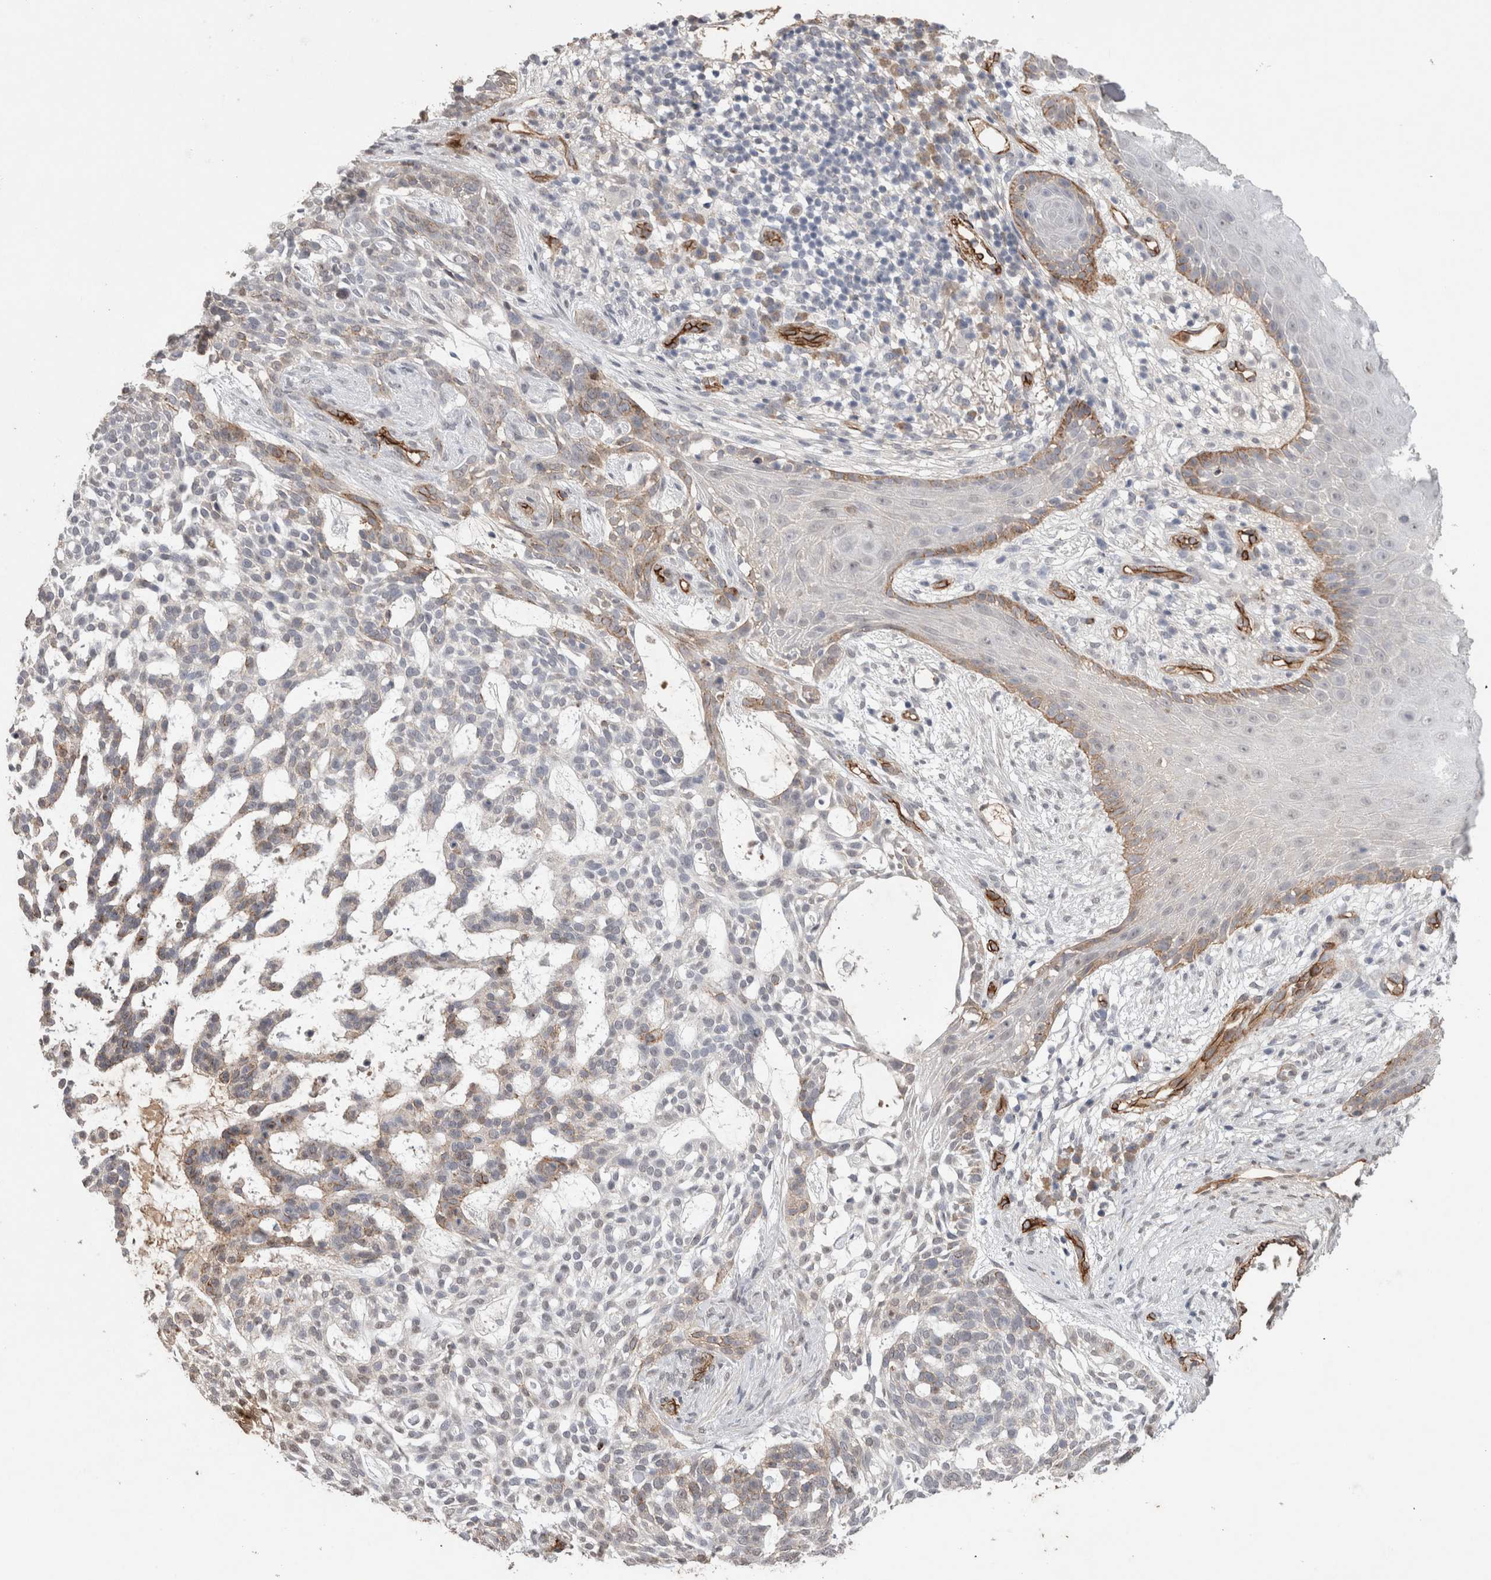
{"staining": {"intensity": "weak", "quantity": "<25%", "location": "cytoplasmic/membranous"}, "tissue": "skin cancer", "cell_type": "Tumor cells", "image_type": "cancer", "snomed": [{"axis": "morphology", "description": "Basal cell carcinoma"}, {"axis": "topography", "description": "Skin"}], "caption": "Immunohistochemistry micrograph of neoplastic tissue: human skin cancer (basal cell carcinoma) stained with DAB (3,3'-diaminobenzidine) exhibits no significant protein staining in tumor cells.", "gene": "CDH13", "patient": {"sex": "female", "age": 64}}